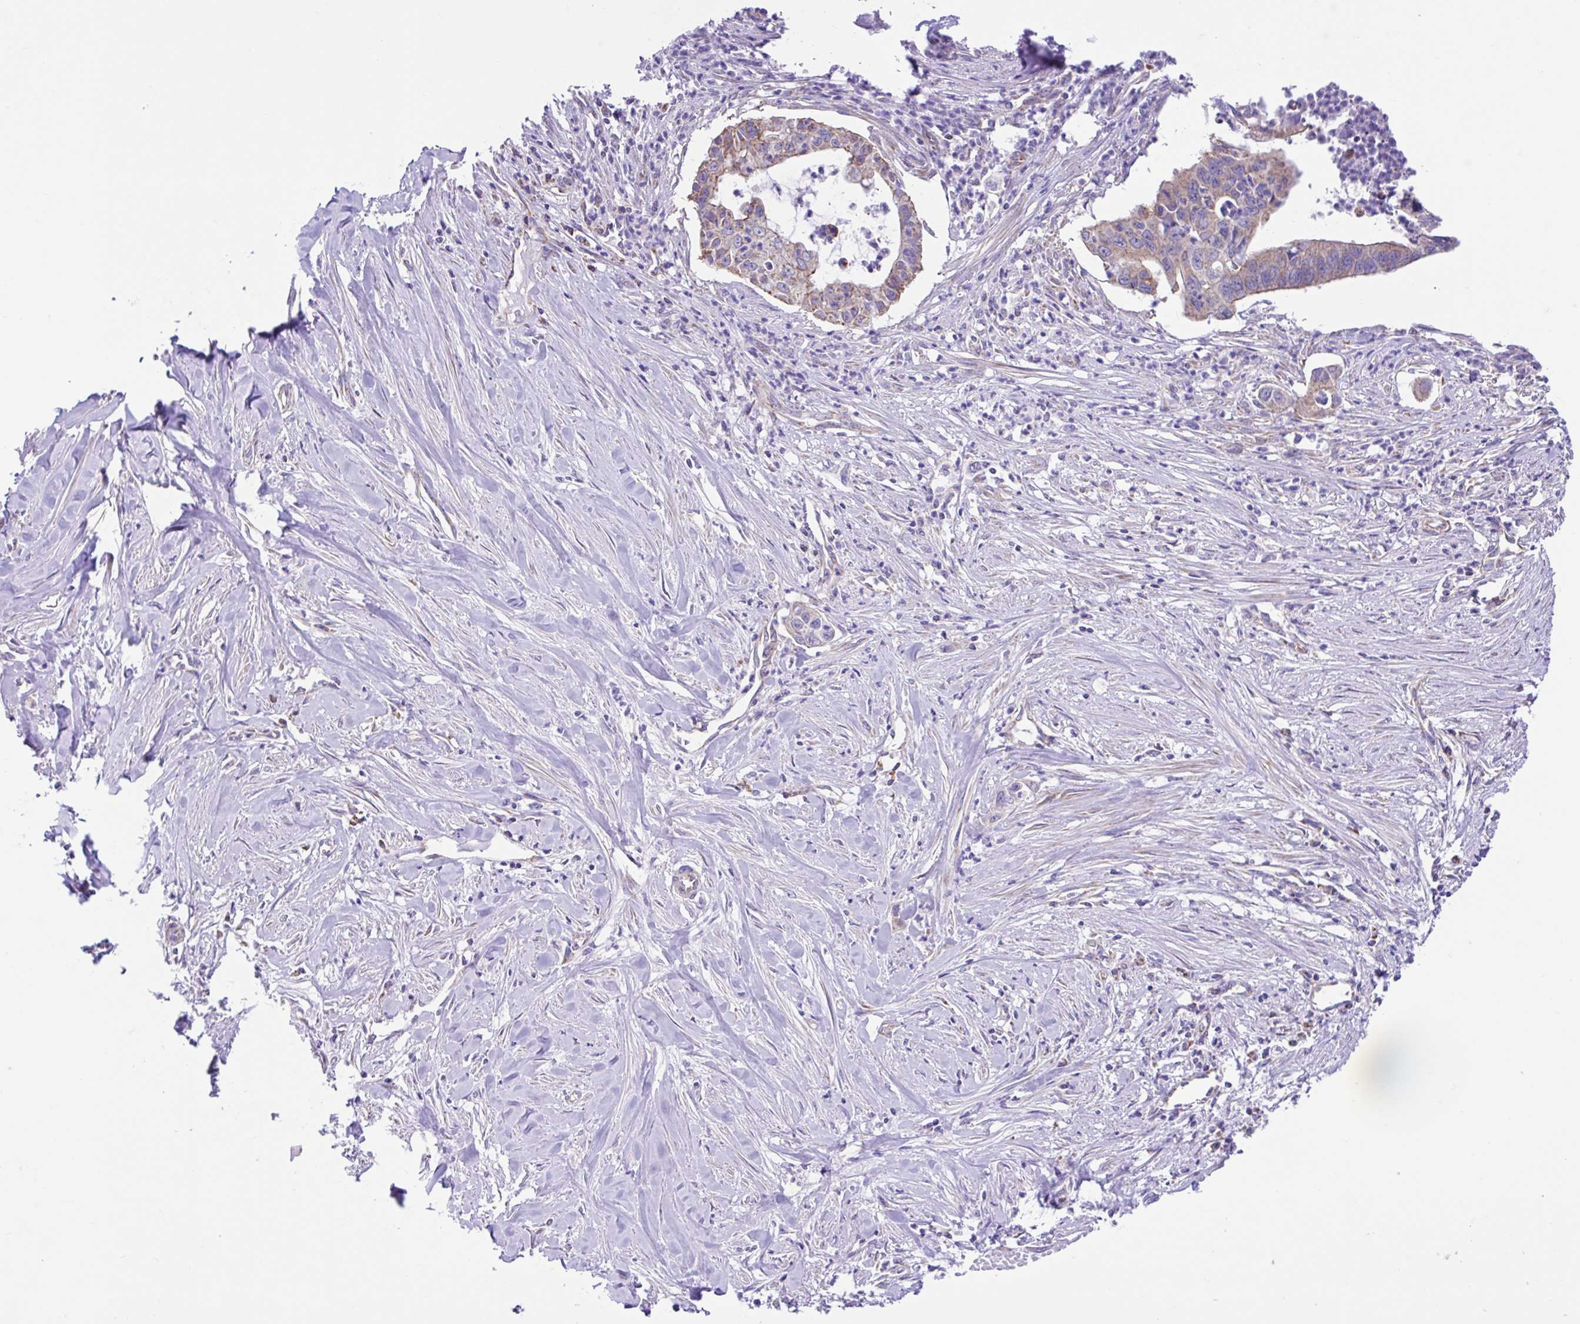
{"staining": {"intensity": "weak", "quantity": "25%-75%", "location": "cytoplasmic/membranous"}, "tissue": "pancreatic cancer", "cell_type": "Tumor cells", "image_type": "cancer", "snomed": [{"axis": "morphology", "description": "Adenocarcinoma, NOS"}, {"axis": "topography", "description": "Pancreas"}], "caption": "Immunohistochemistry (IHC) histopathology image of pancreatic cancer (adenocarcinoma) stained for a protein (brown), which displays low levels of weak cytoplasmic/membranous positivity in approximately 25%-75% of tumor cells.", "gene": "NDUFS2", "patient": {"sex": "male", "age": 73}}